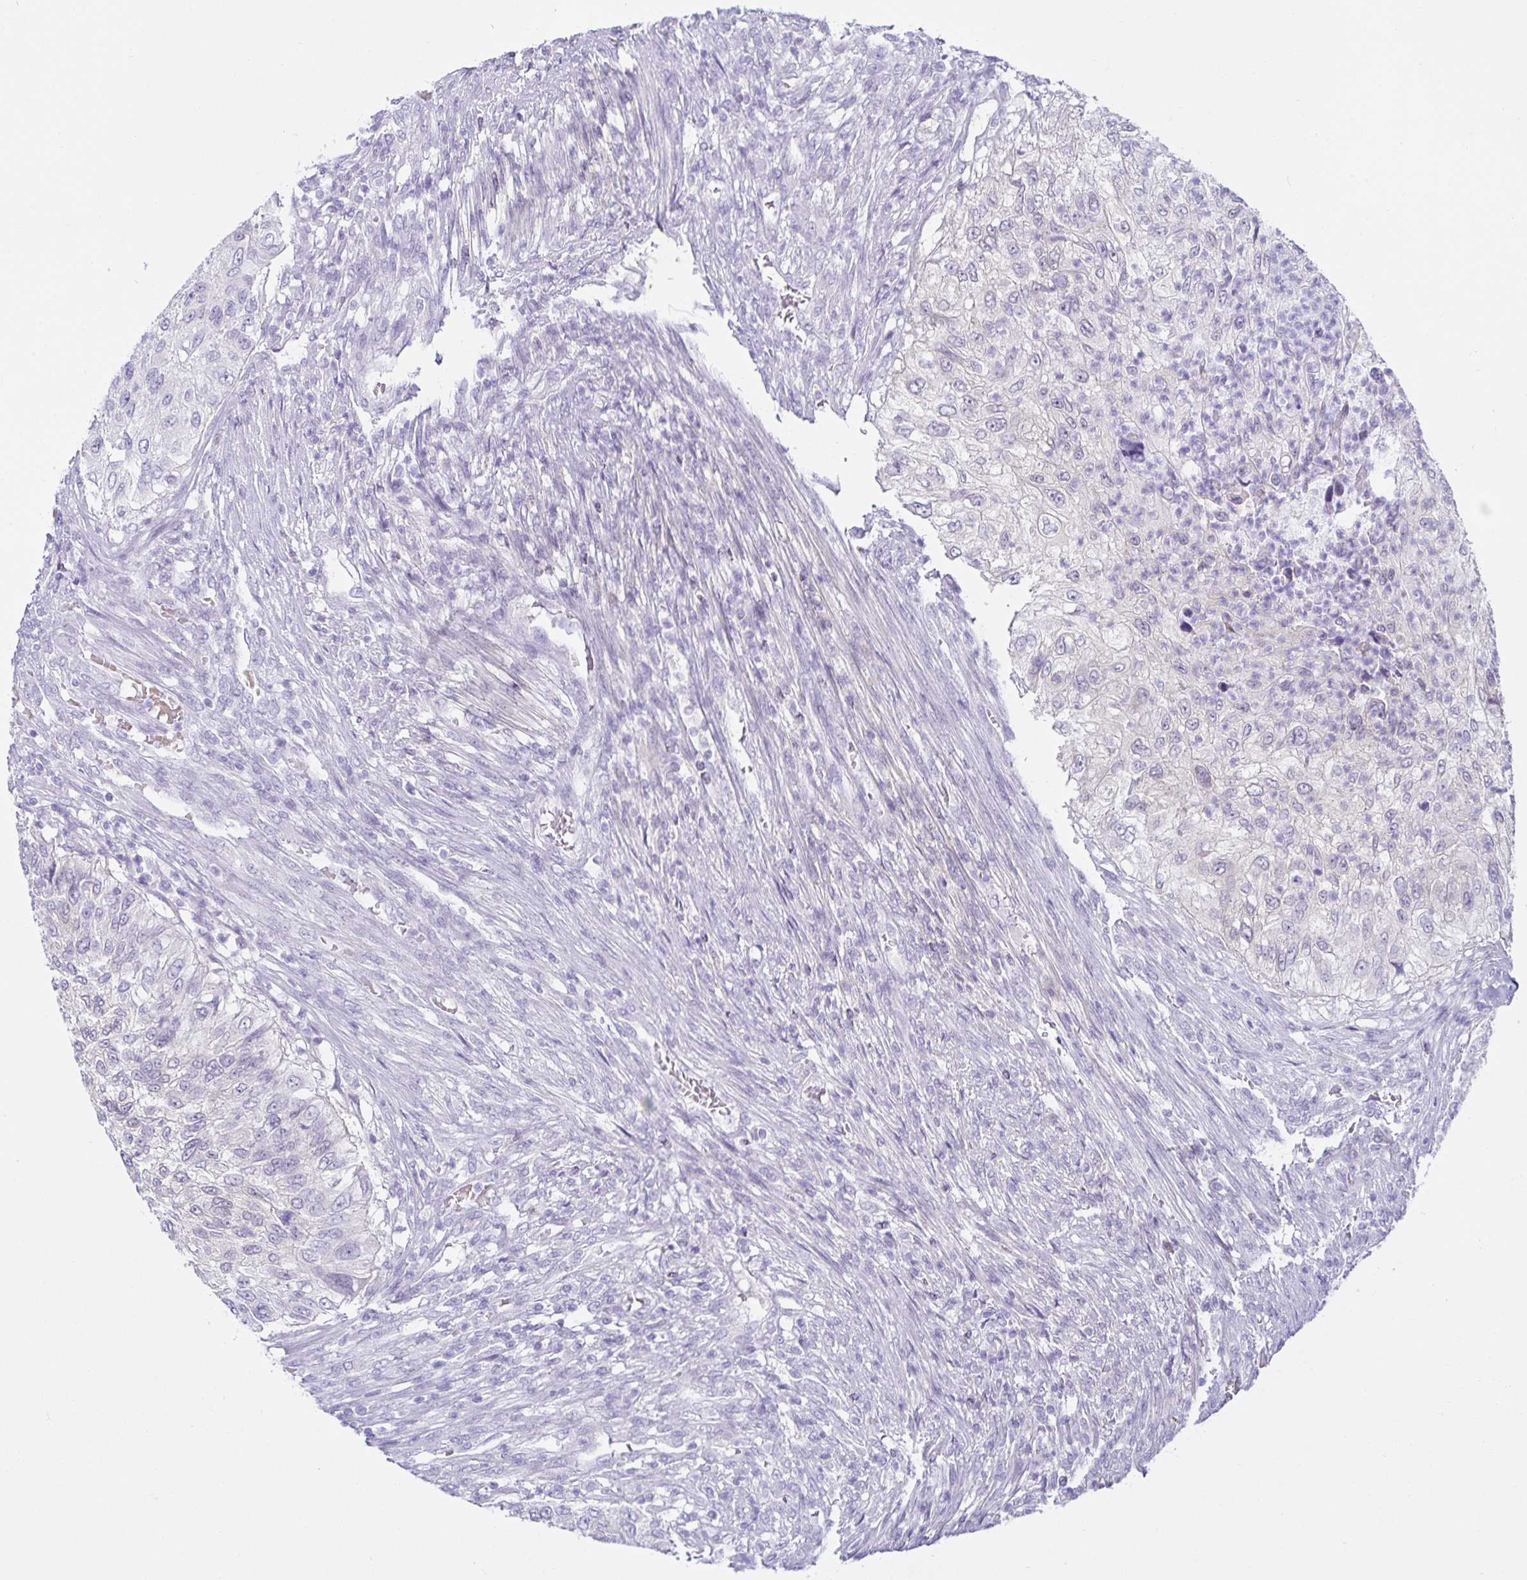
{"staining": {"intensity": "negative", "quantity": "none", "location": "none"}, "tissue": "urothelial cancer", "cell_type": "Tumor cells", "image_type": "cancer", "snomed": [{"axis": "morphology", "description": "Urothelial carcinoma, High grade"}, {"axis": "topography", "description": "Urinary bladder"}], "caption": "A histopathology image of high-grade urothelial carcinoma stained for a protein displays no brown staining in tumor cells.", "gene": "MON2", "patient": {"sex": "female", "age": 60}}